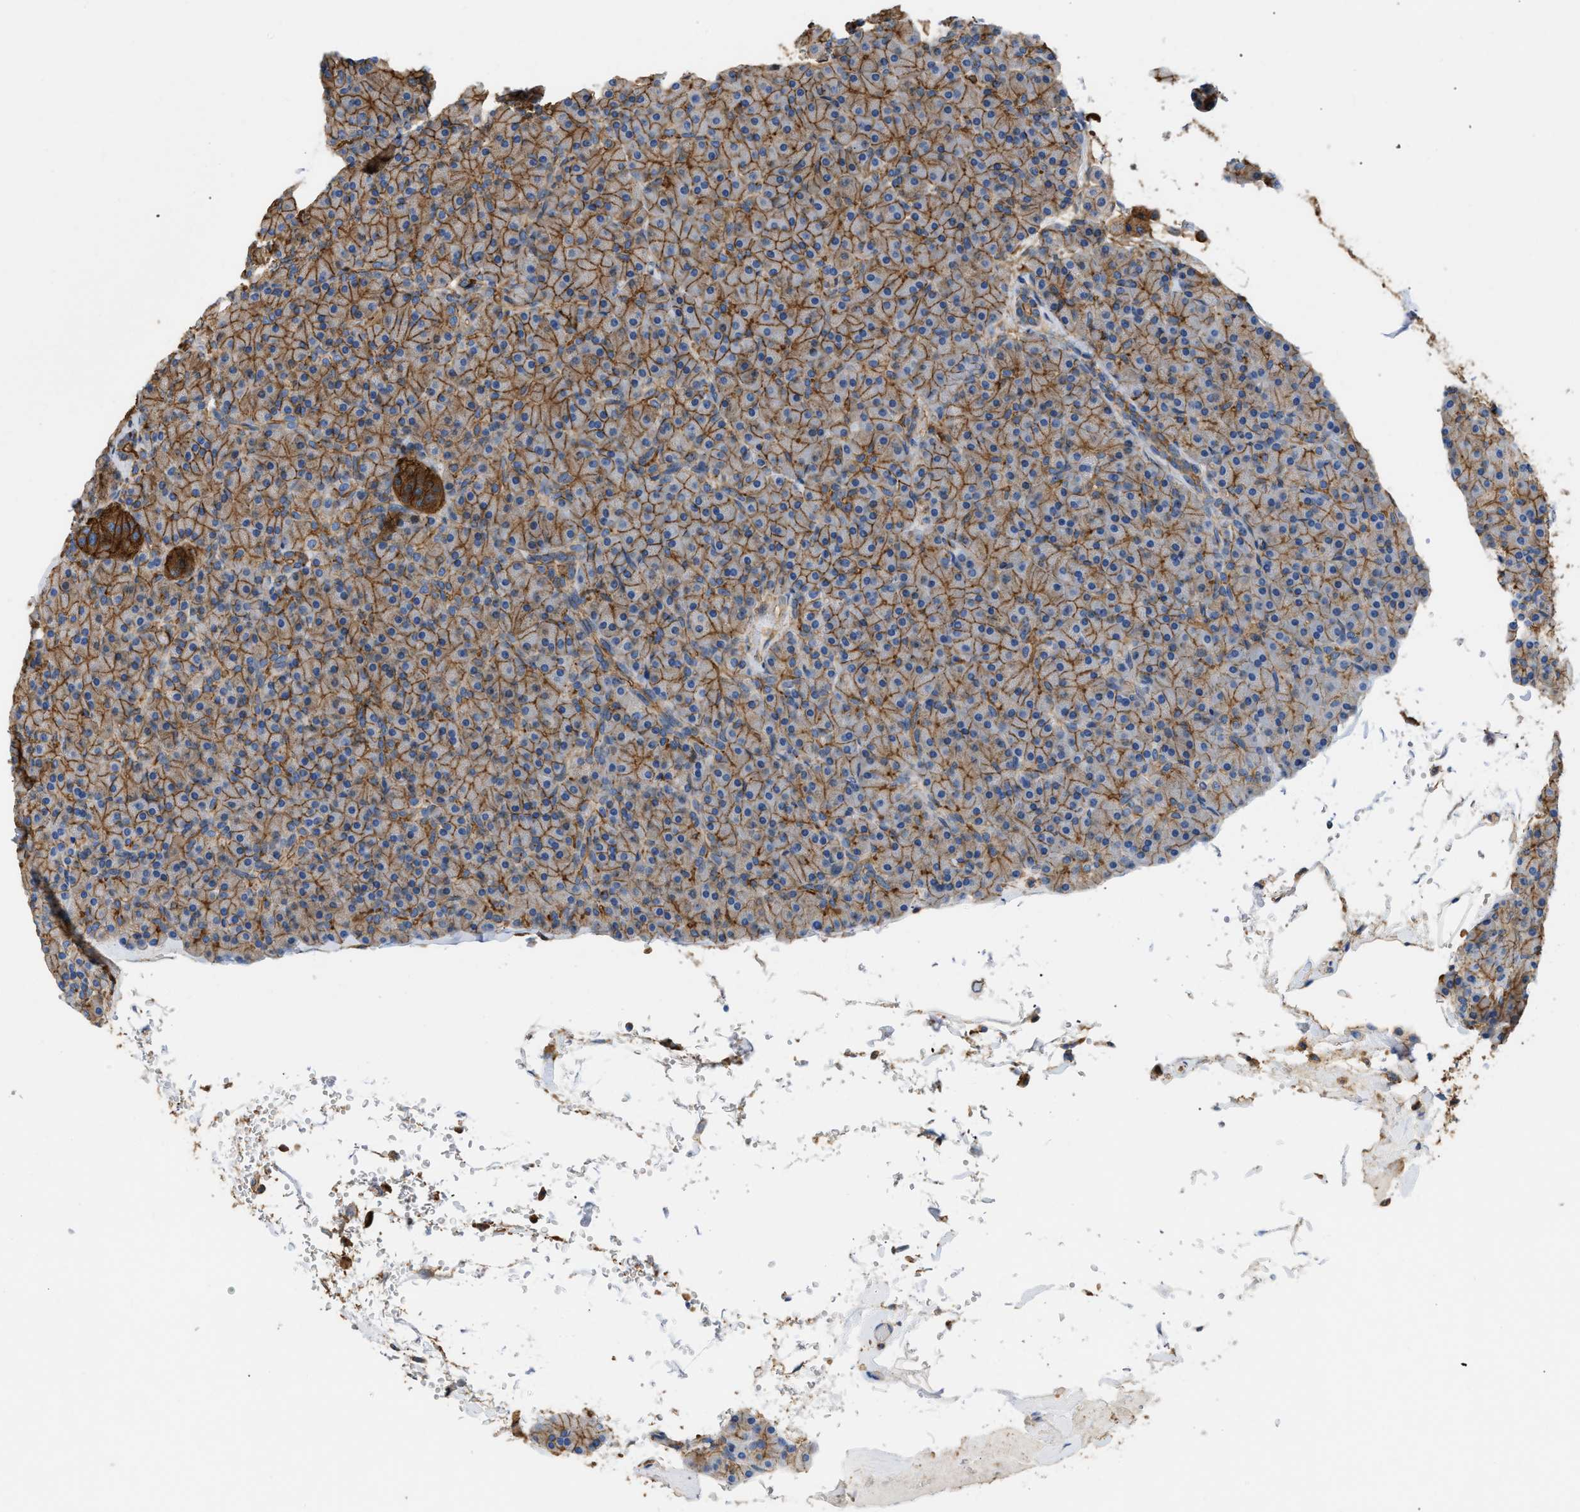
{"staining": {"intensity": "moderate", "quantity": ">75%", "location": "cytoplasmic/membranous"}, "tissue": "pancreas", "cell_type": "Exocrine glandular cells", "image_type": "normal", "snomed": [{"axis": "morphology", "description": "Normal tissue, NOS"}, {"axis": "topography", "description": "Pancreas"}], "caption": "High-magnification brightfield microscopy of benign pancreas stained with DAB (brown) and counterstained with hematoxylin (blue). exocrine glandular cells exhibit moderate cytoplasmic/membranous positivity is identified in about>75% of cells.", "gene": "GNB4", "patient": {"sex": "female", "age": 43}}